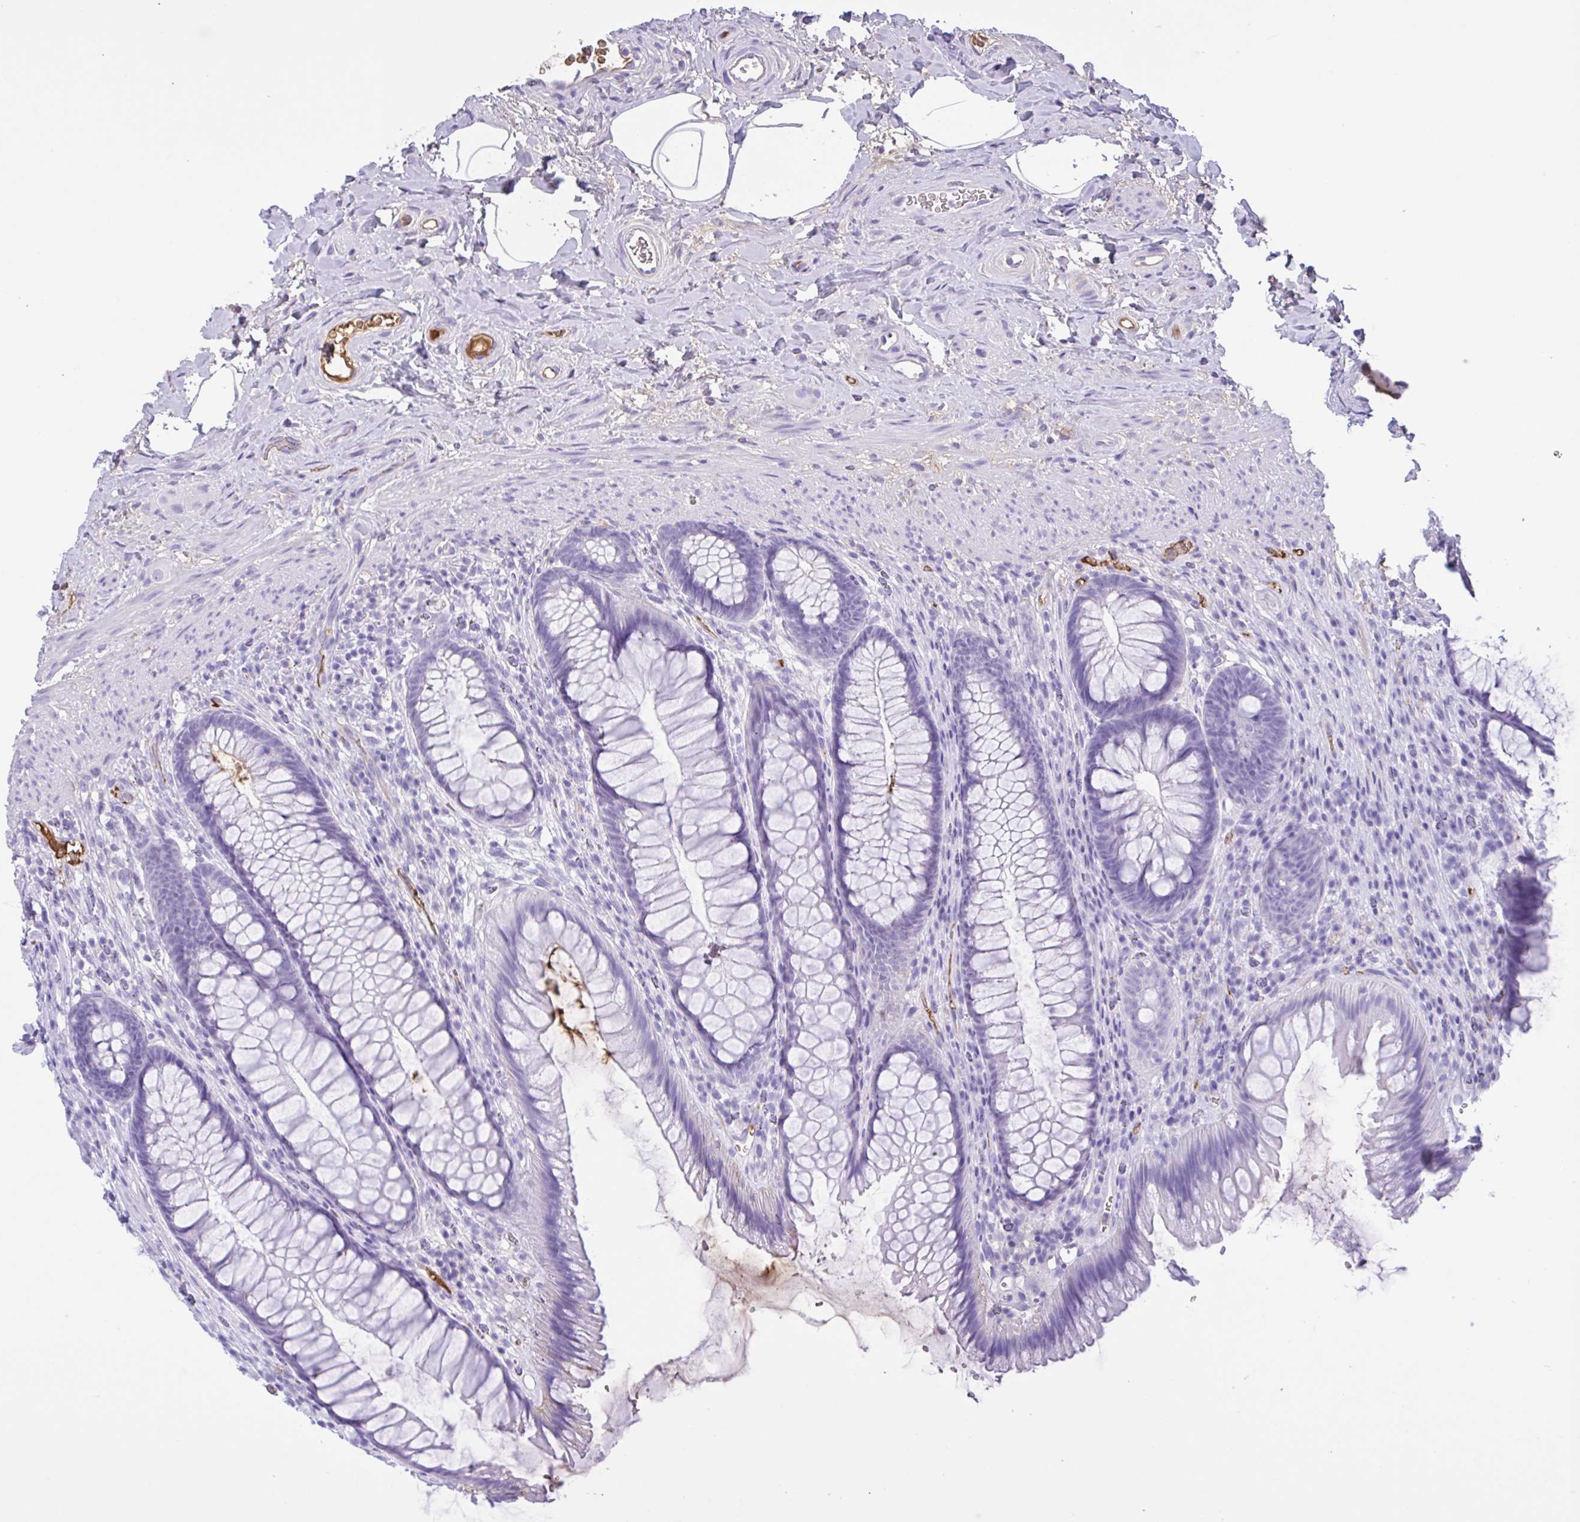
{"staining": {"intensity": "negative", "quantity": "none", "location": "none"}, "tissue": "rectum", "cell_type": "Glandular cells", "image_type": "normal", "snomed": [{"axis": "morphology", "description": "Normal tissue, NOS"}, {"axis": "topography", "description": "Rectum"}], "caption": "IHC image of normal rectum: human rectum stained with DAB exhibits no significant protein positivity in glandular cells.", "gene": "LARGE2", "patient": {"sex": "male", "age": 53}}